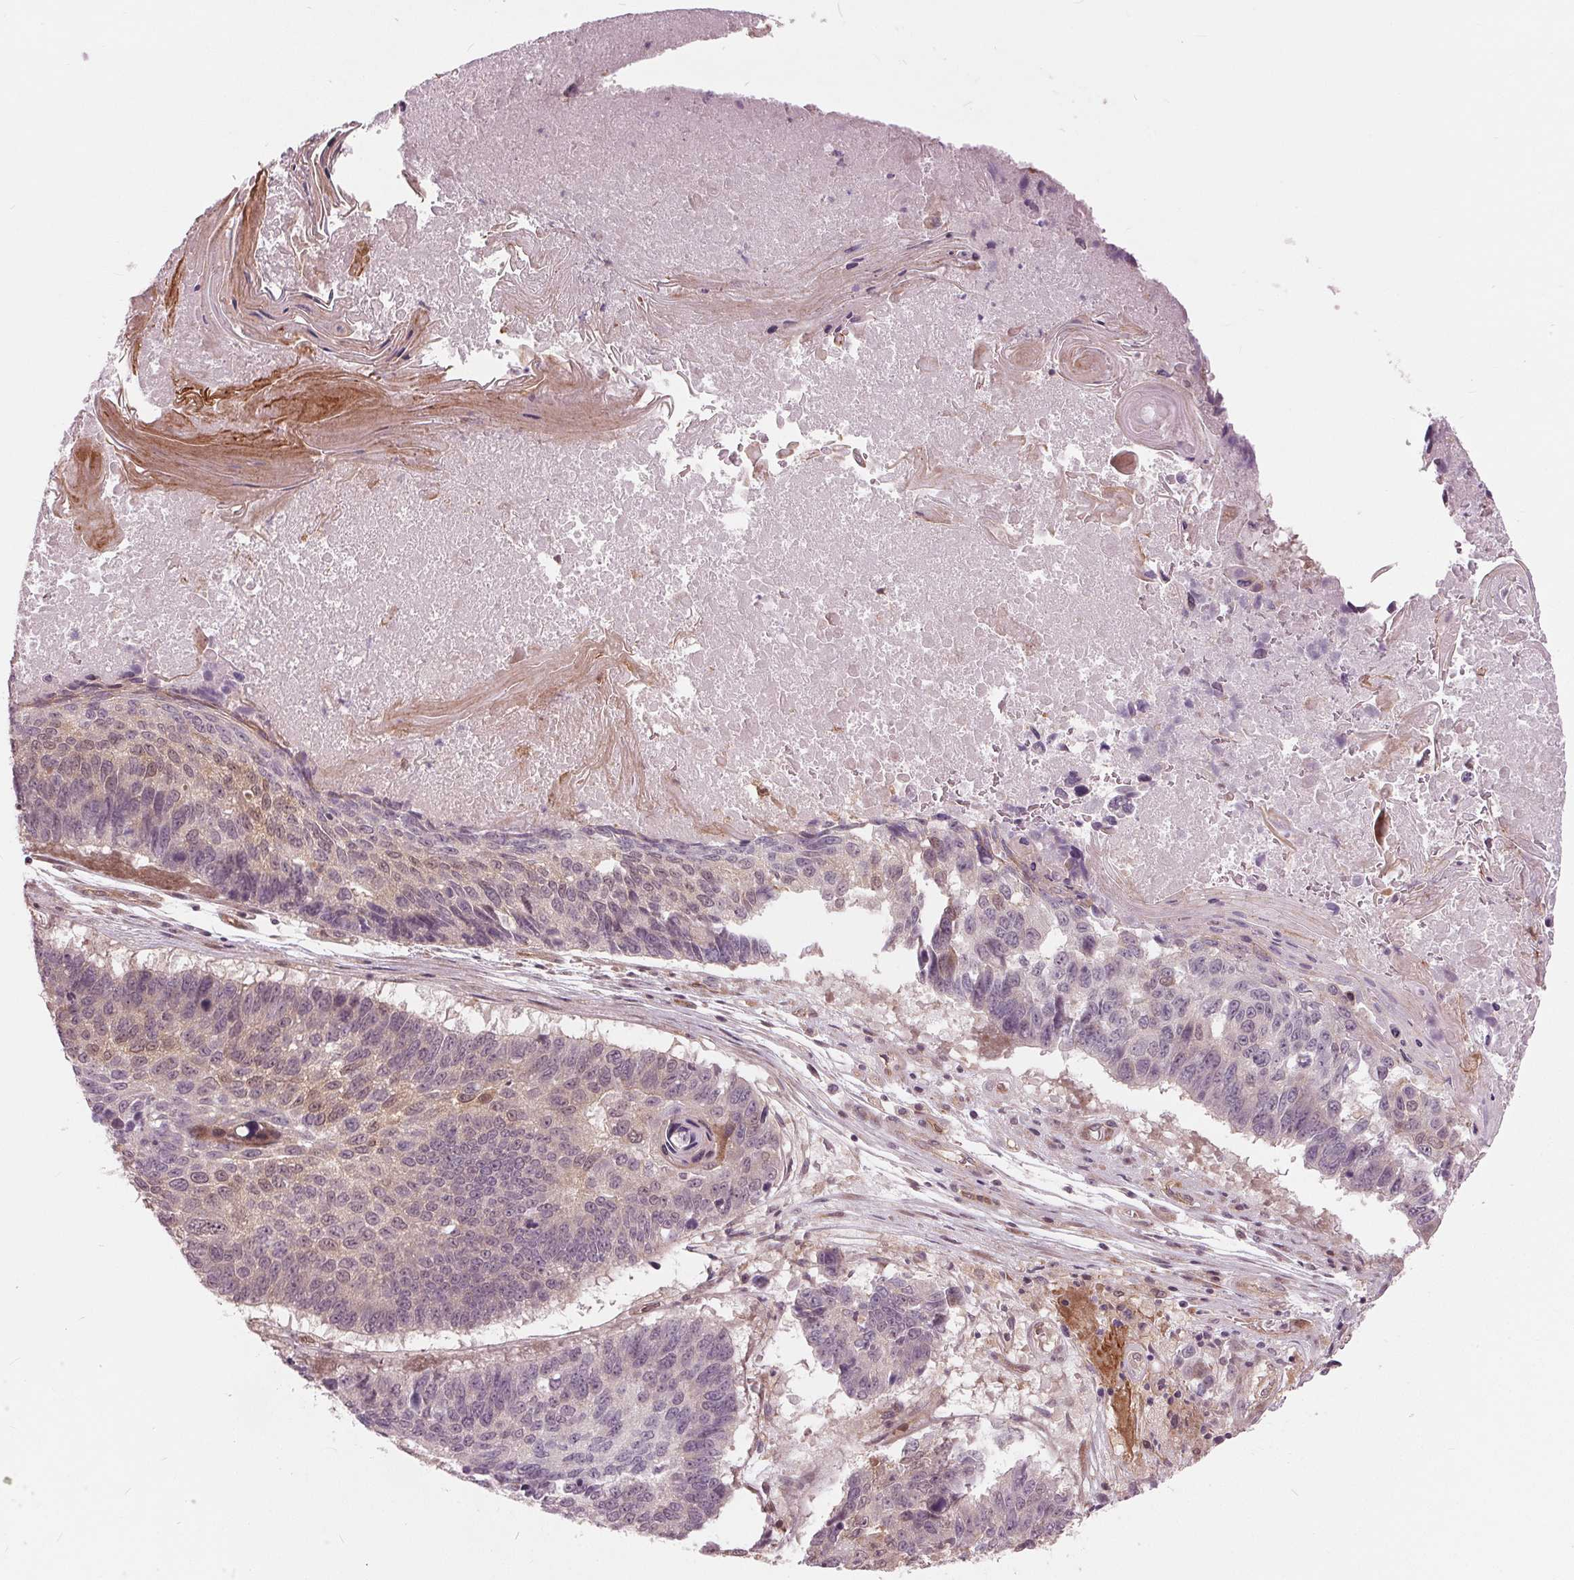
{"staining": {"intensity": "moderate", "quantity": "<25%", "location": "nuclear"}, "tissue": "lung cancer", "cell_type": "Tumor cells", "image_type": "cancer", "snomed": [{"axis": "morphology", "description": "Squamous cell carcinoma, NOS"}, {"axis": "topography", "description": "Lung"}], "caption": "A brown stain highlights moderate nuclear staining of a protein in human squamous cell carcinoma (lung) tumor cells.", "gene": "TXNIP", "patient": {"sex": "male", "age": 73}}